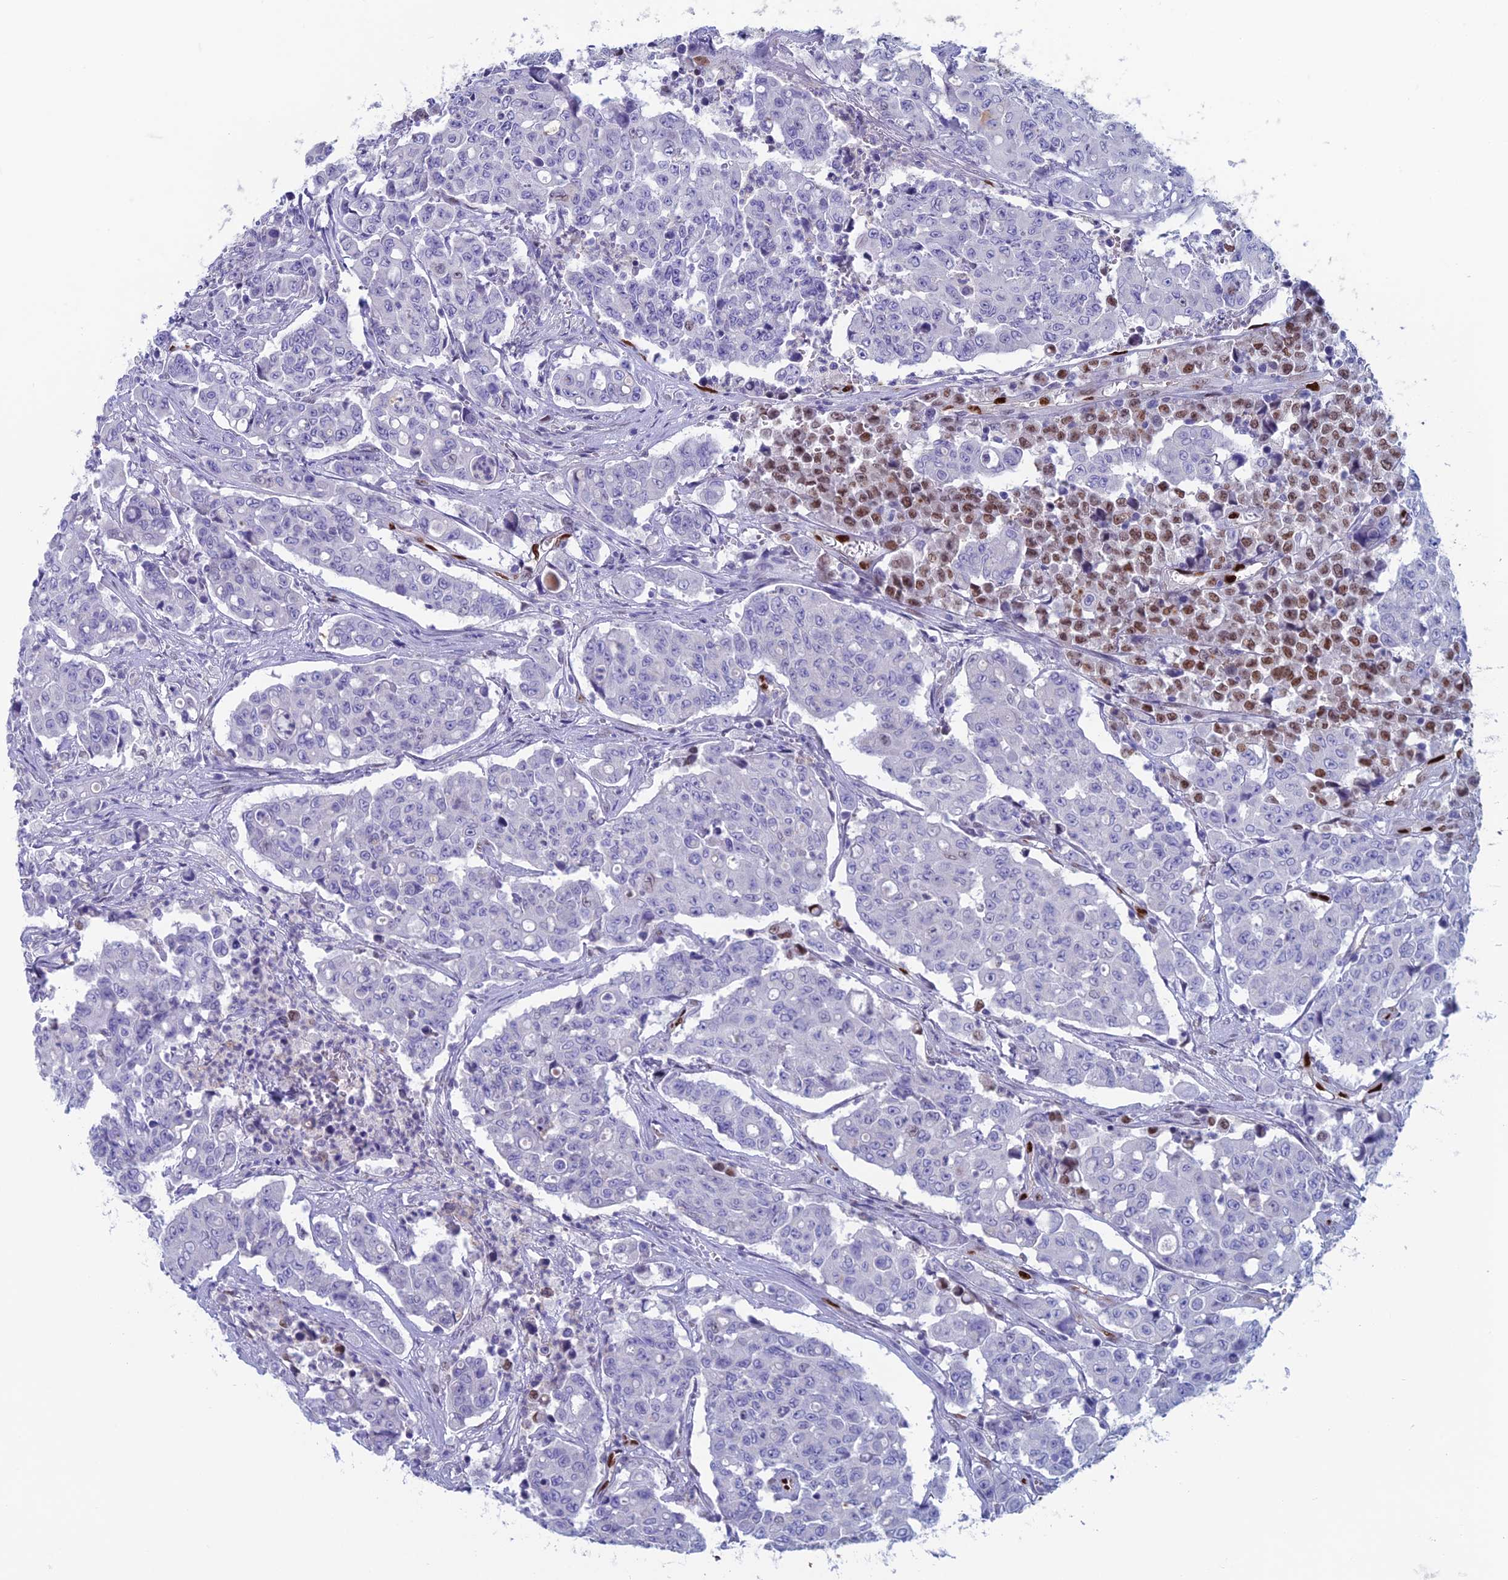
{"staining": {"intensity": "negative", "quantity": "none", "location": "none"}, "tissue": "colorectal cancer", "cell_type": "Tumor cells", "image_type": "cancer", "snomed": [{"axis": "morphology", "description": "Adenocarcinoma, NOS"}, {"axis": "topography", "description": "Colon"}], "caption": "Histopathology image shows no significant protein expression in tumor cells of colorectal adenocarcinoma. (DAB (3,3'-diaminobenzidine) IHC visualized using brightfield microscopy, high magnification).", "gene": "NOL4L", "patient": {"sex": "male", "age": 51}}